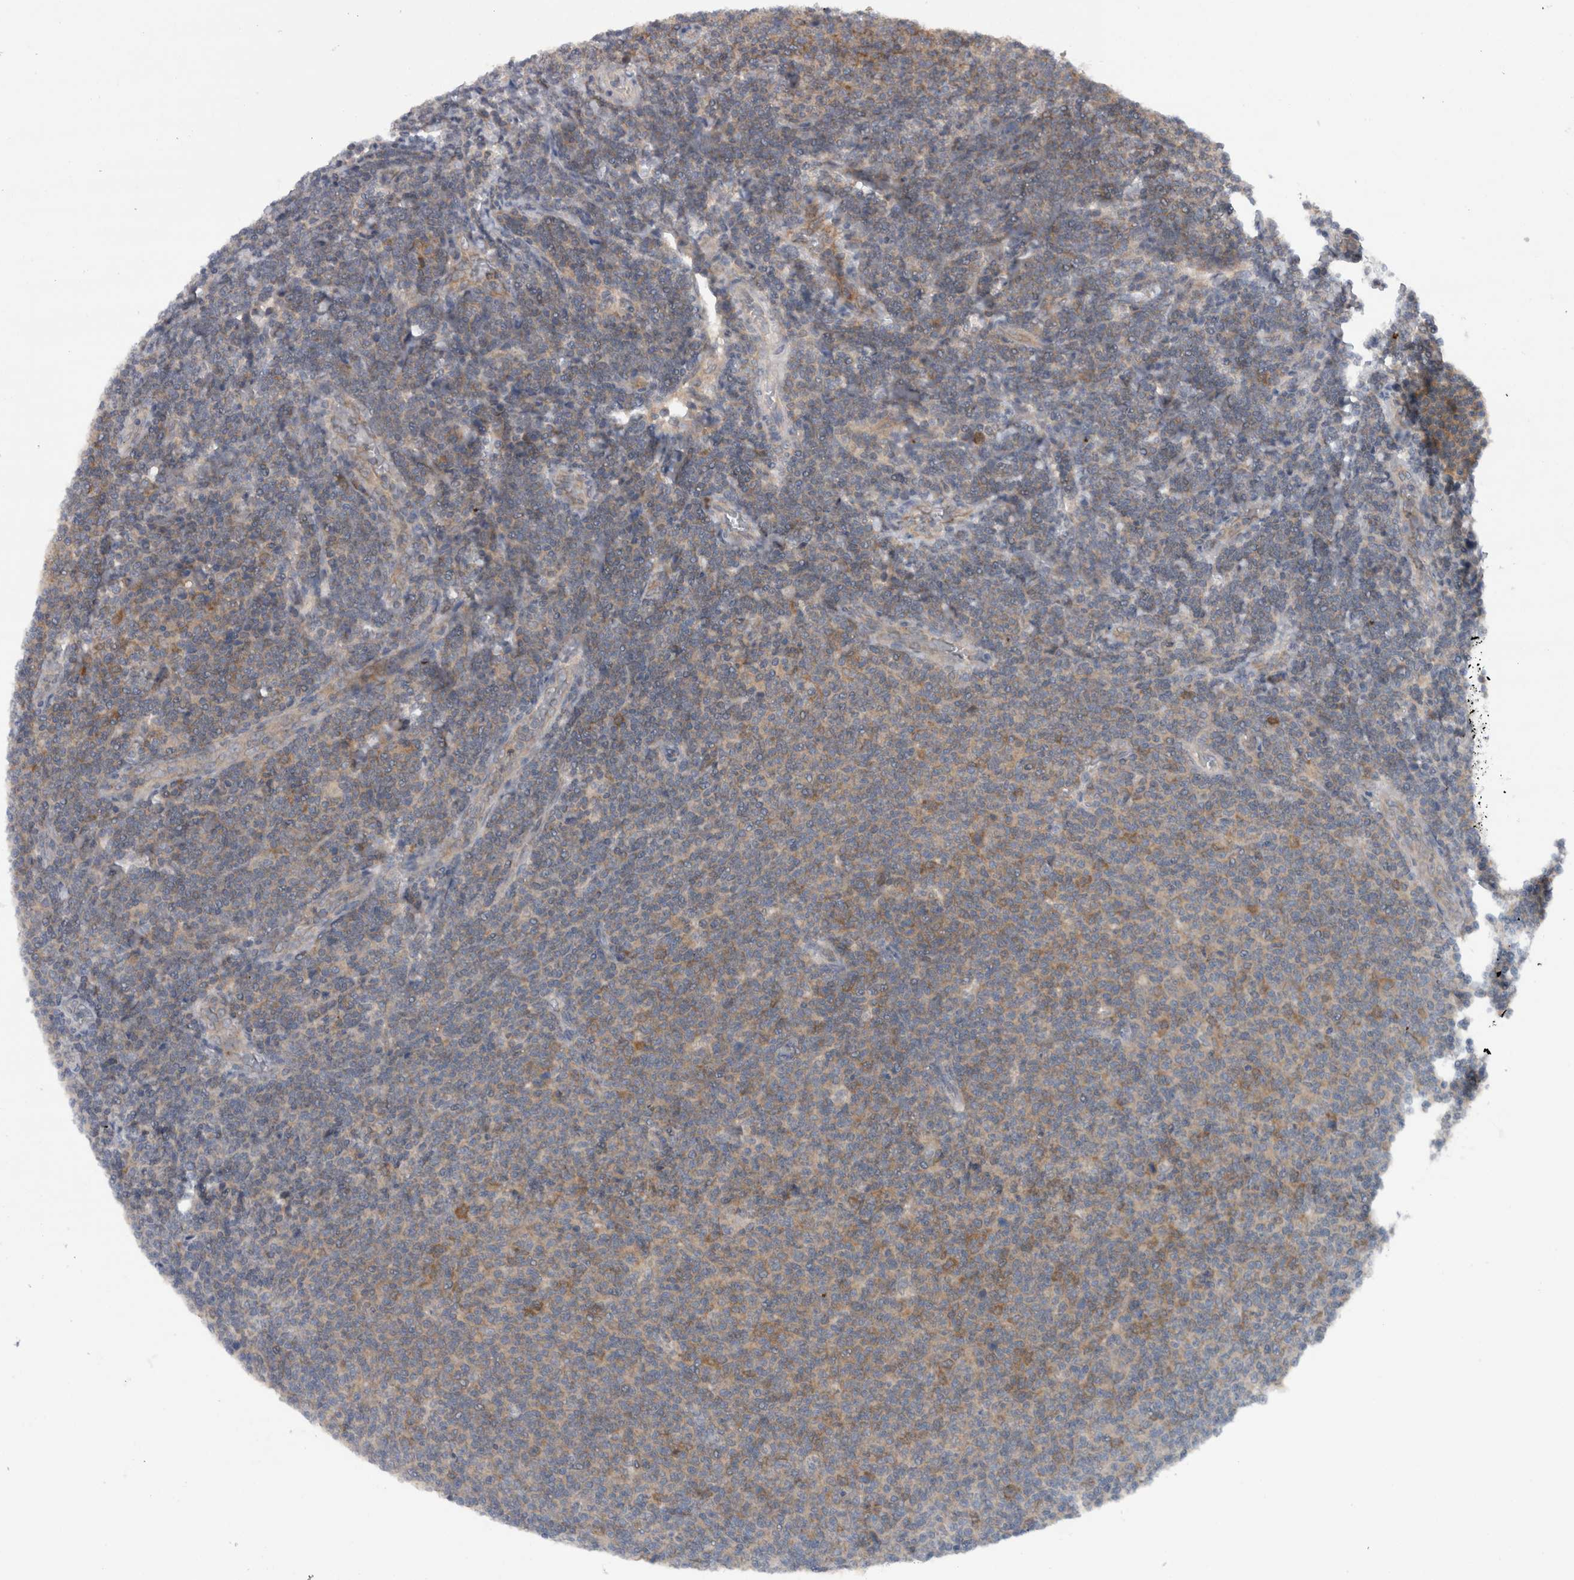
{"staining": {"intensity": "moderate", "quantity": "25%-75%", "location": "cytoplasmic/membranous"}, "tissue": "lymphoma", "cell_type": "Tumor cells", "image_type": "cancer", "snomed": [{"axis": "morphology", "description": "Malignant lymphoma, non-Hodgkin's type, Low grade"}, {"axis": "topography", "description": "Lymph node"}], "caption": "Immunohistochemistry of human lymphoma exhibits medium levels of moderate cytoplasmic/membranous staining in approximately 25%-75% of tumor cells.", "gene": "PDCD2", "patient": {"sex": "male", "age": 66}}